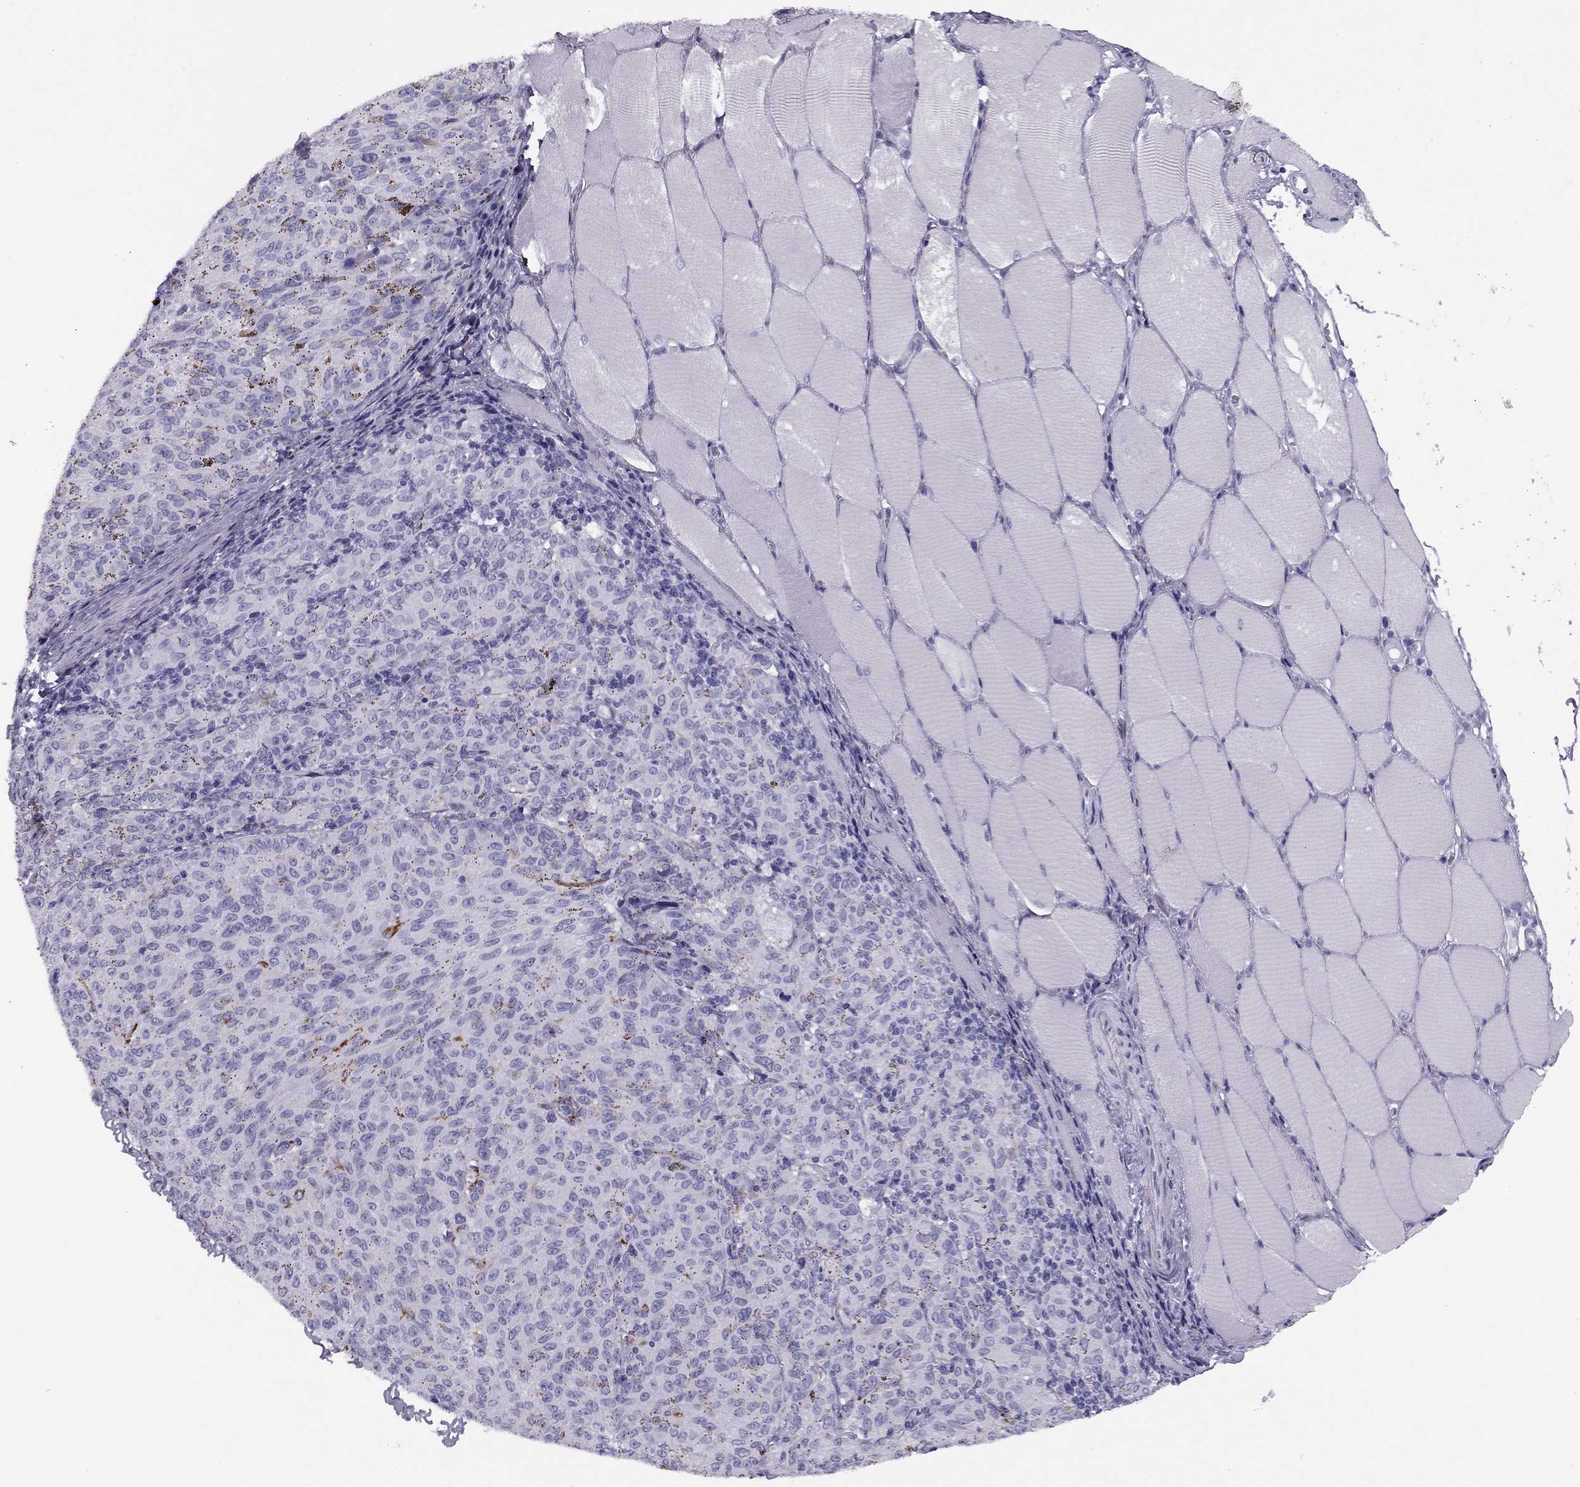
{"staining": {"intensity": "negative", "quantity": "none", "location": "none"}, "tissue": "melanoma", "cell_type": "Tumor cells", "image_type": "cancer", "snomed": [{"axis": "morphology", "description": "Malignant melanoma, NOS"}, {"axis": "topography", "description": "Skin"}], "caption": "Melanoma stained for a protein using immunohistochemistry (IHC) reveals no expression tumor cells.", "gene": "MC5R", "patient": {"sex": "female", "age": 72}}